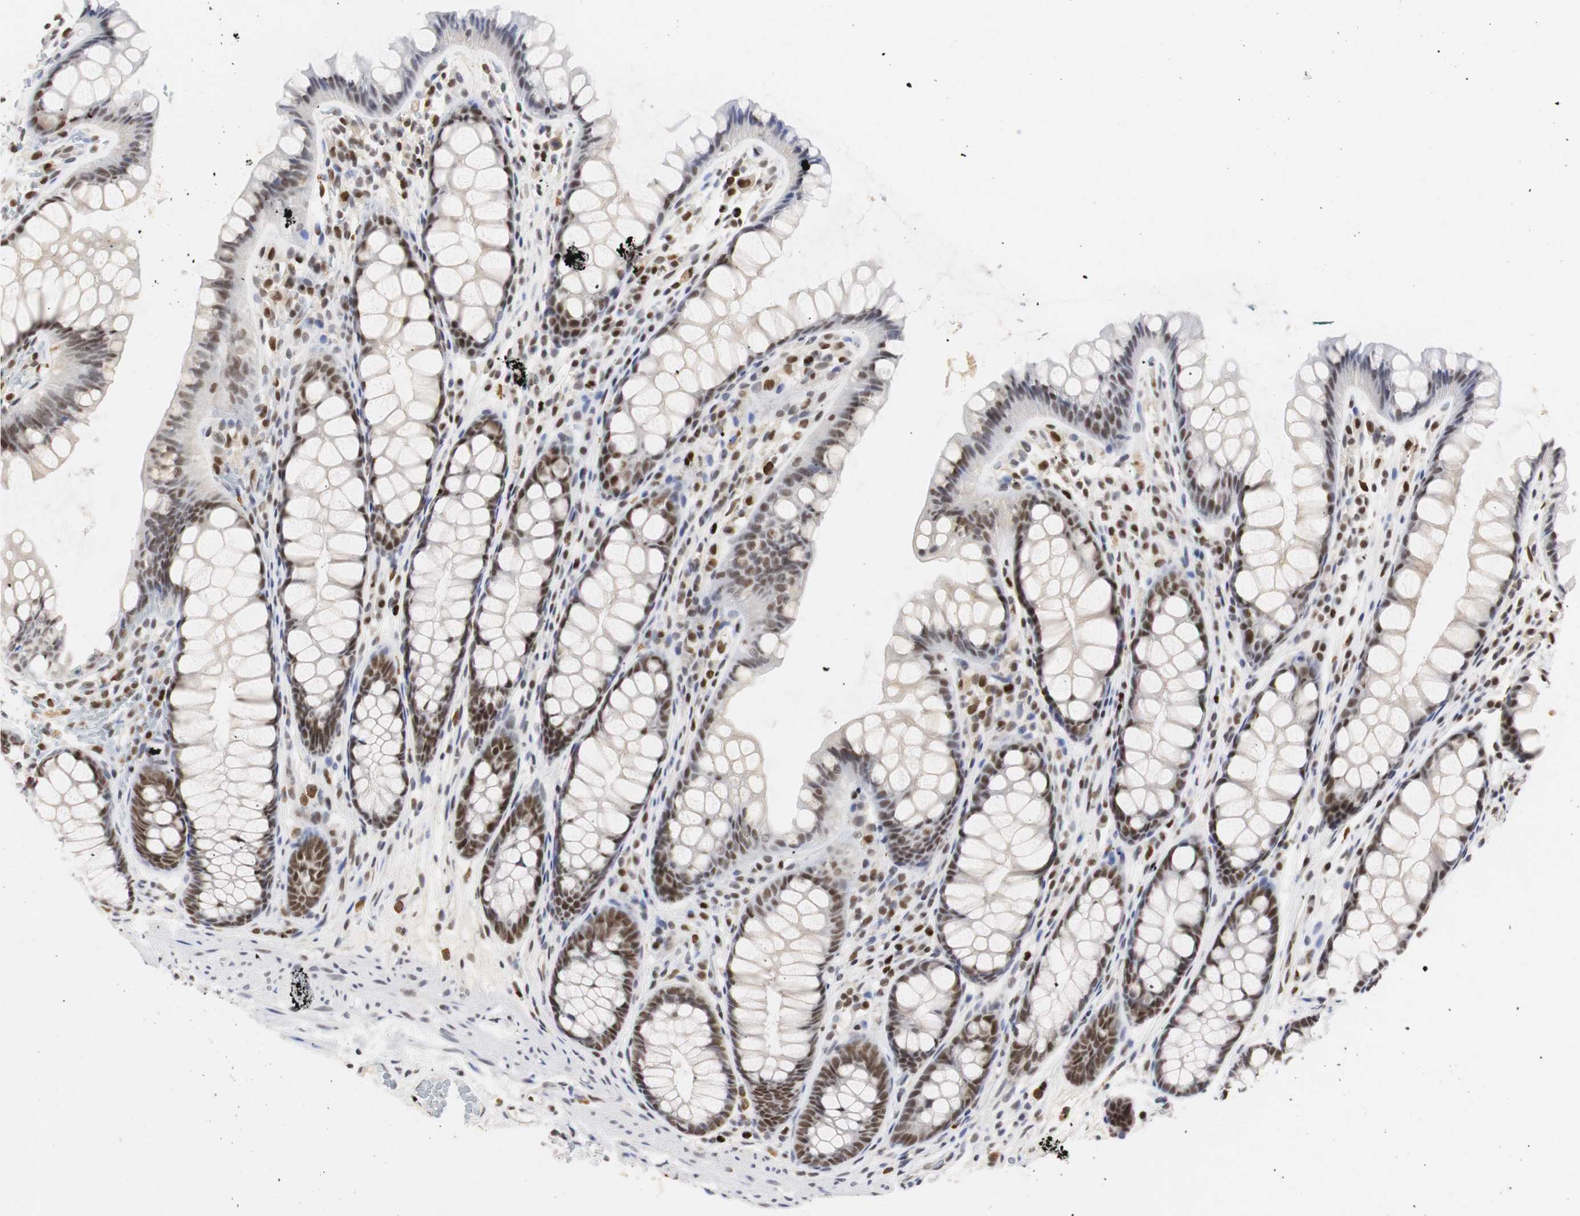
{"staining": {"intensity": "moderate", "quantity": "<25%", "location": "nuclear"}, "tissue": "colon", "cell_type": "Endothelial cells", "image_type": "normal", "snomed": [{"axis": "morphology", "description": "Normal tissue, NOS"}, {"axis": "topography", "description": "Colon"}], "caption": "High-power microscopy captured an immunohistochemistry image of benign colon, revealing moderate nuclear staining in about <25% of endothelial cells.", "gene": "ZFC3H1", "patient": {"sex": "female", "age": 55}}